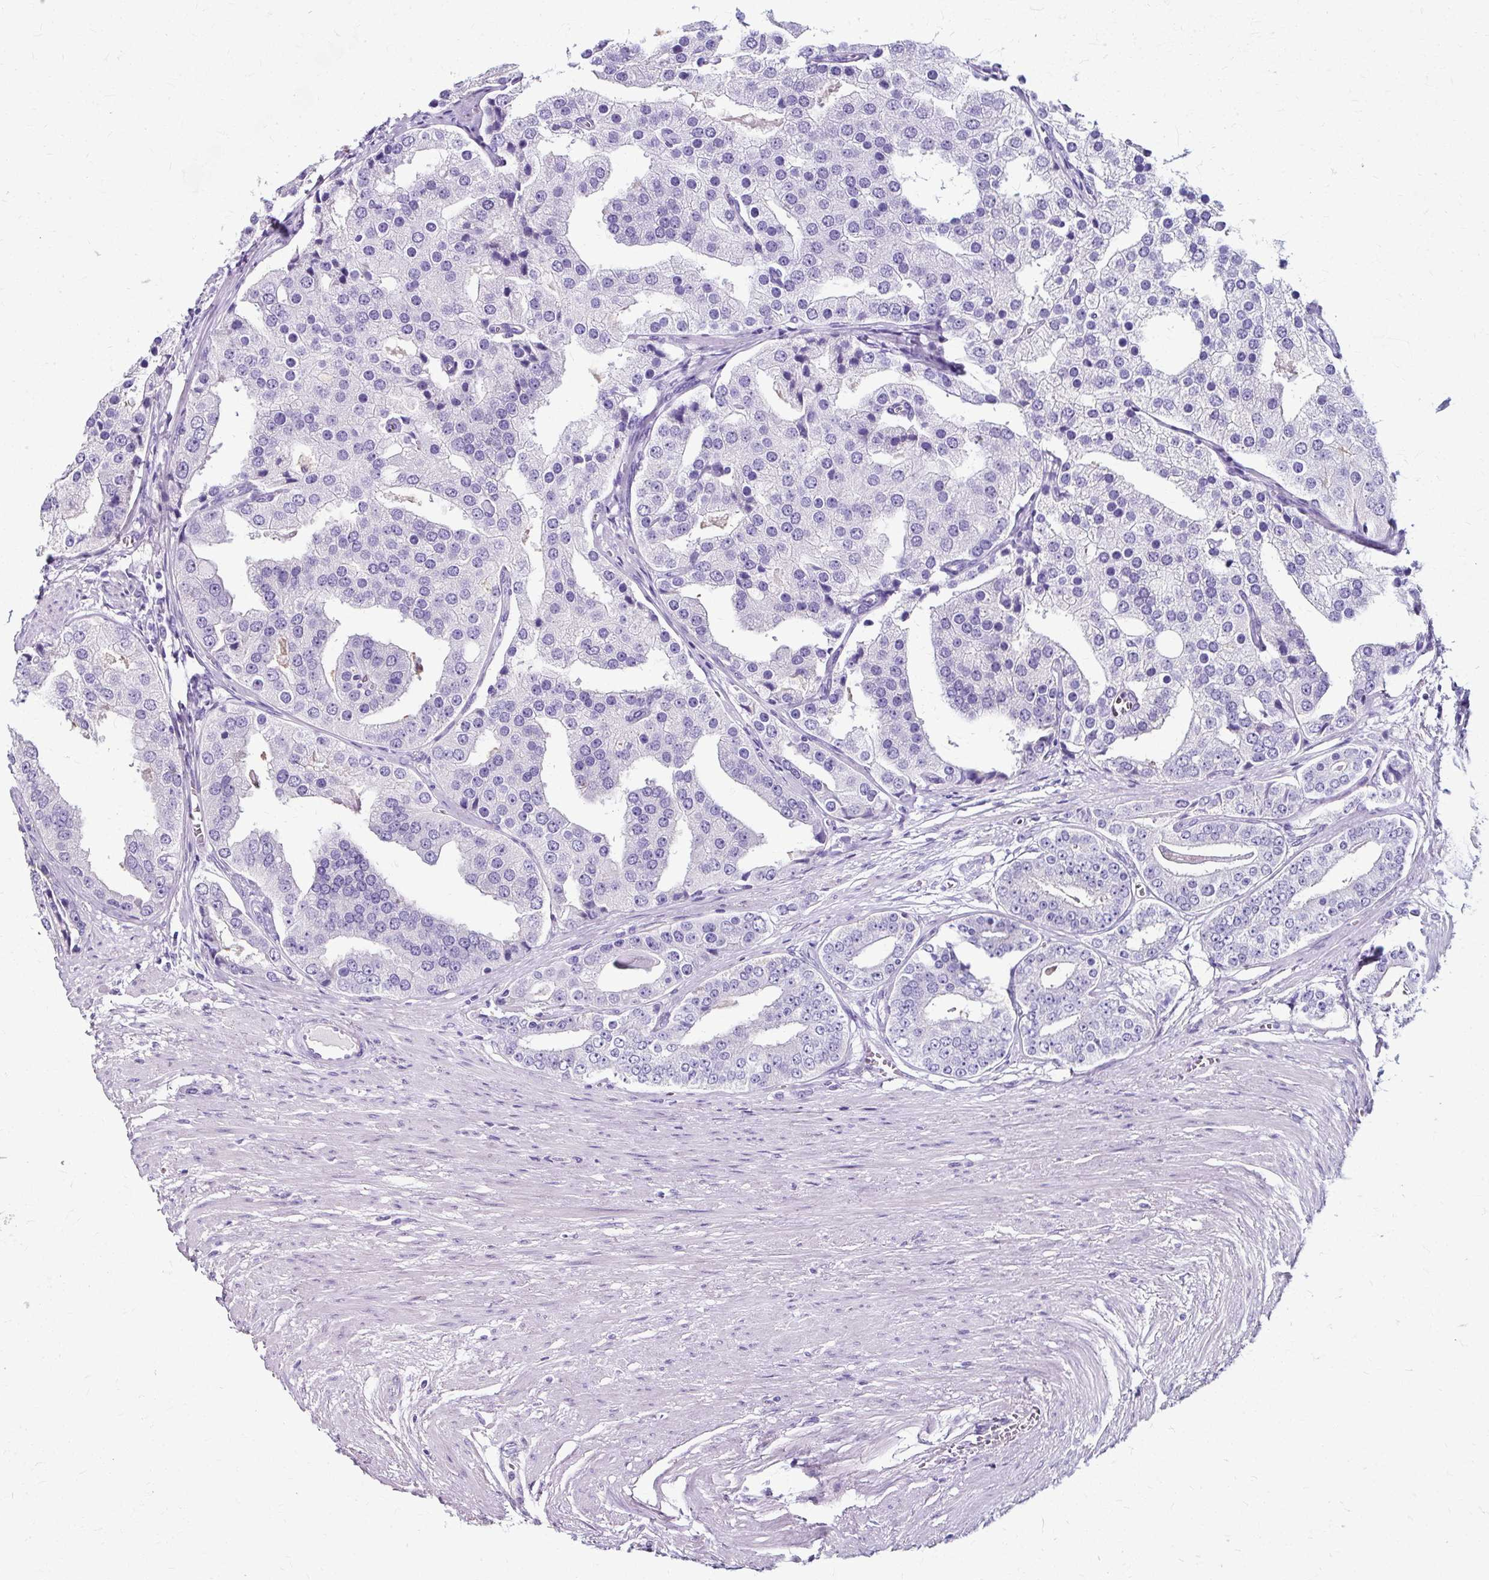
{"staining": {"intensity": "negative", "quantity": "none", "location": "none"}, "tissue": "prostate cancer", "cell_type": "Tumor cells", "image_type": "cancer", "snomed": [{"axis": "morphology", "description": "Adenocarcinoma, High grade"}, {"axis": "topography", "description": "Prostate"}], "caption": "There is no significant positivity in tumor cells of prostate high-grade adenocarcinoma. (DAB (3,3'-diaminobenzidine) IHC with hematoxylin counter stain).", "gene": "ZNF555", "patient": {"sex": "male", "age": 71}}